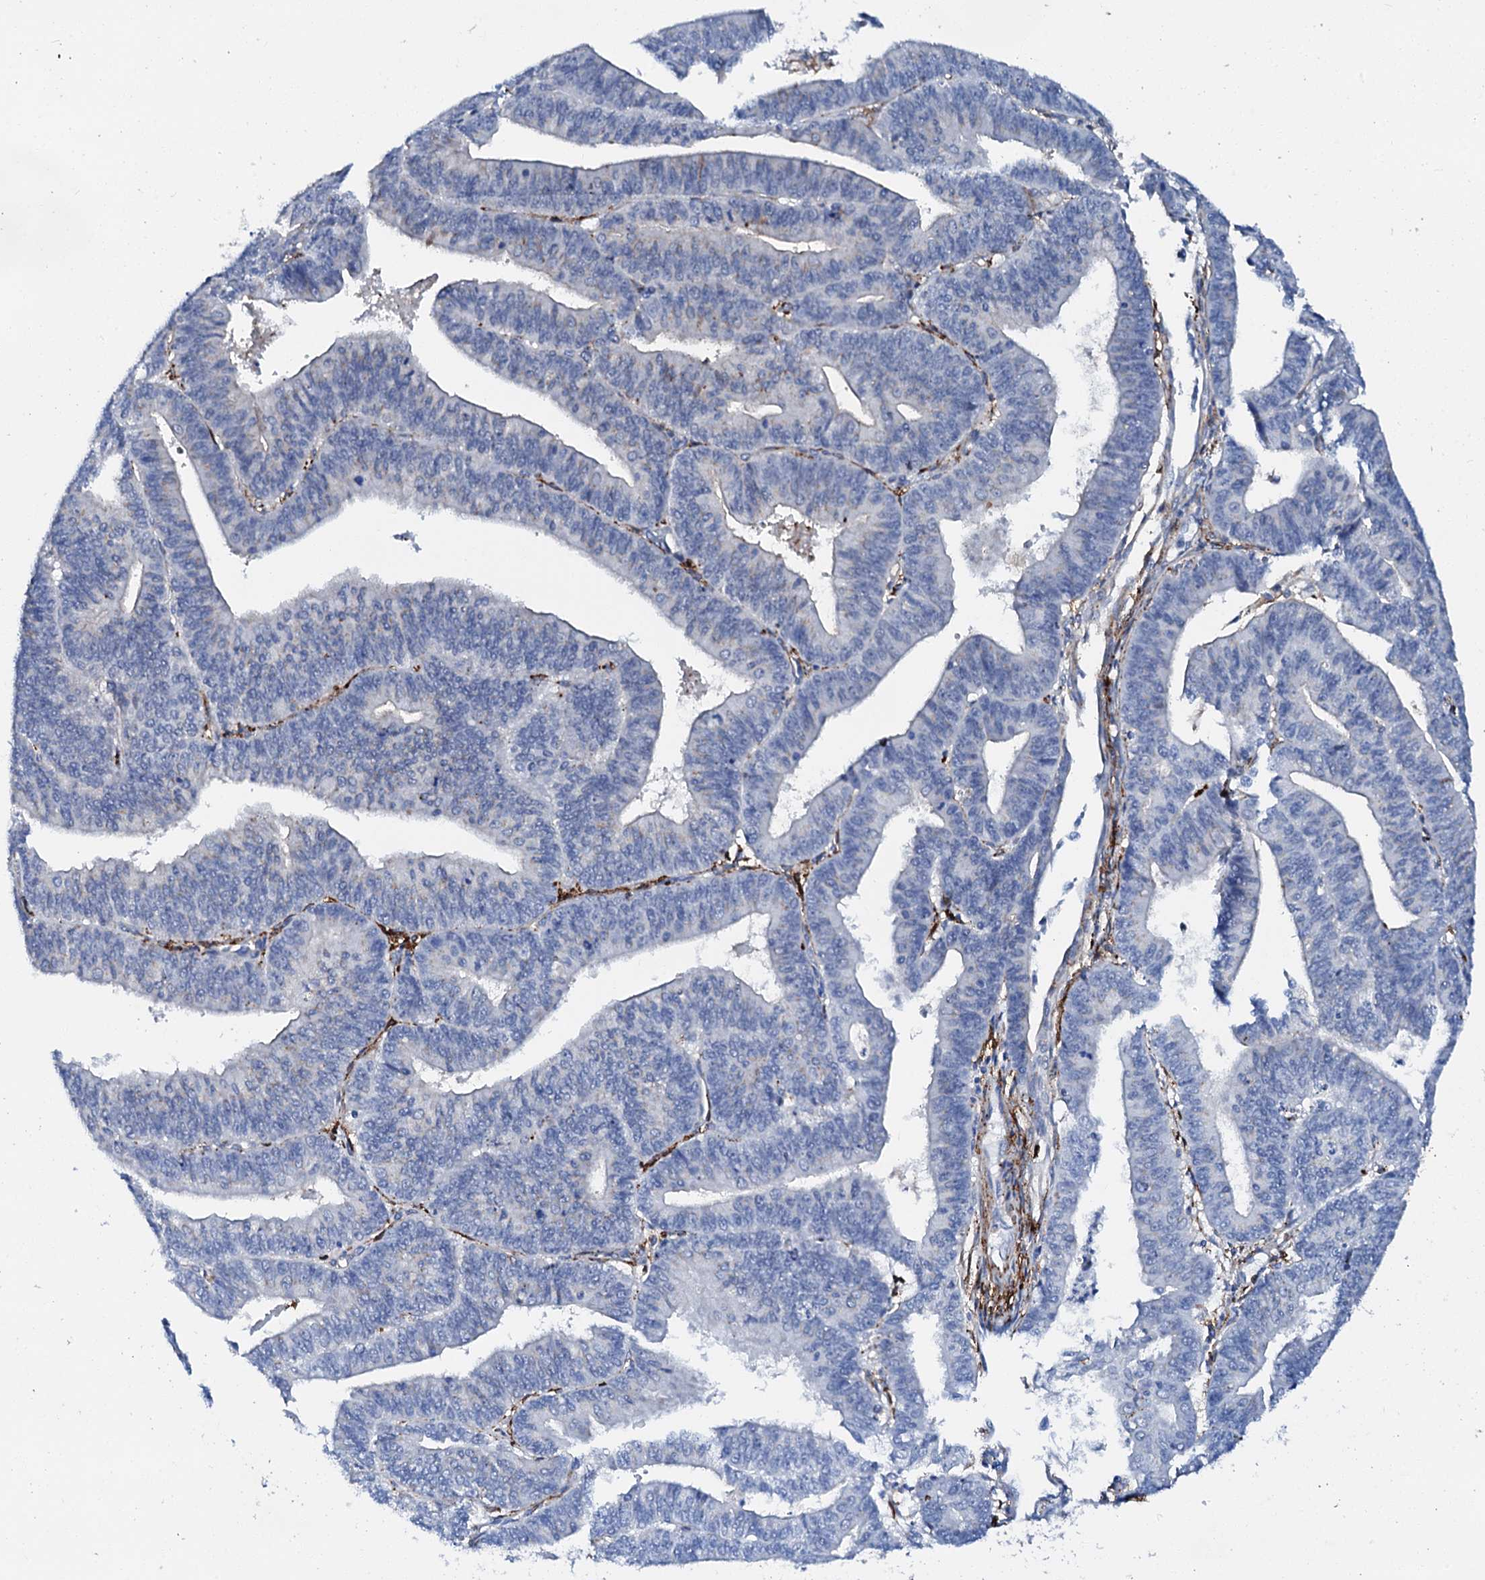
{"staining": {"intensity": "negative", "quantity": "none", "location": "none"}, "tissue": "endometrial cancer", "cell_type": "Tumor cells", "image_type": "cancer", "snomed": [{"axis": "morphology", "description": "Adenocarcinoma, NOS"}, {"axis": "topography", "description": "Endometrium"}], "caption": "Photomicrograph shows no protein positivity in tumor cells of endometrial adenocarcinoma tissue.", "gene": "MED13L", "patient": {"sex": "female", "age": 73}}